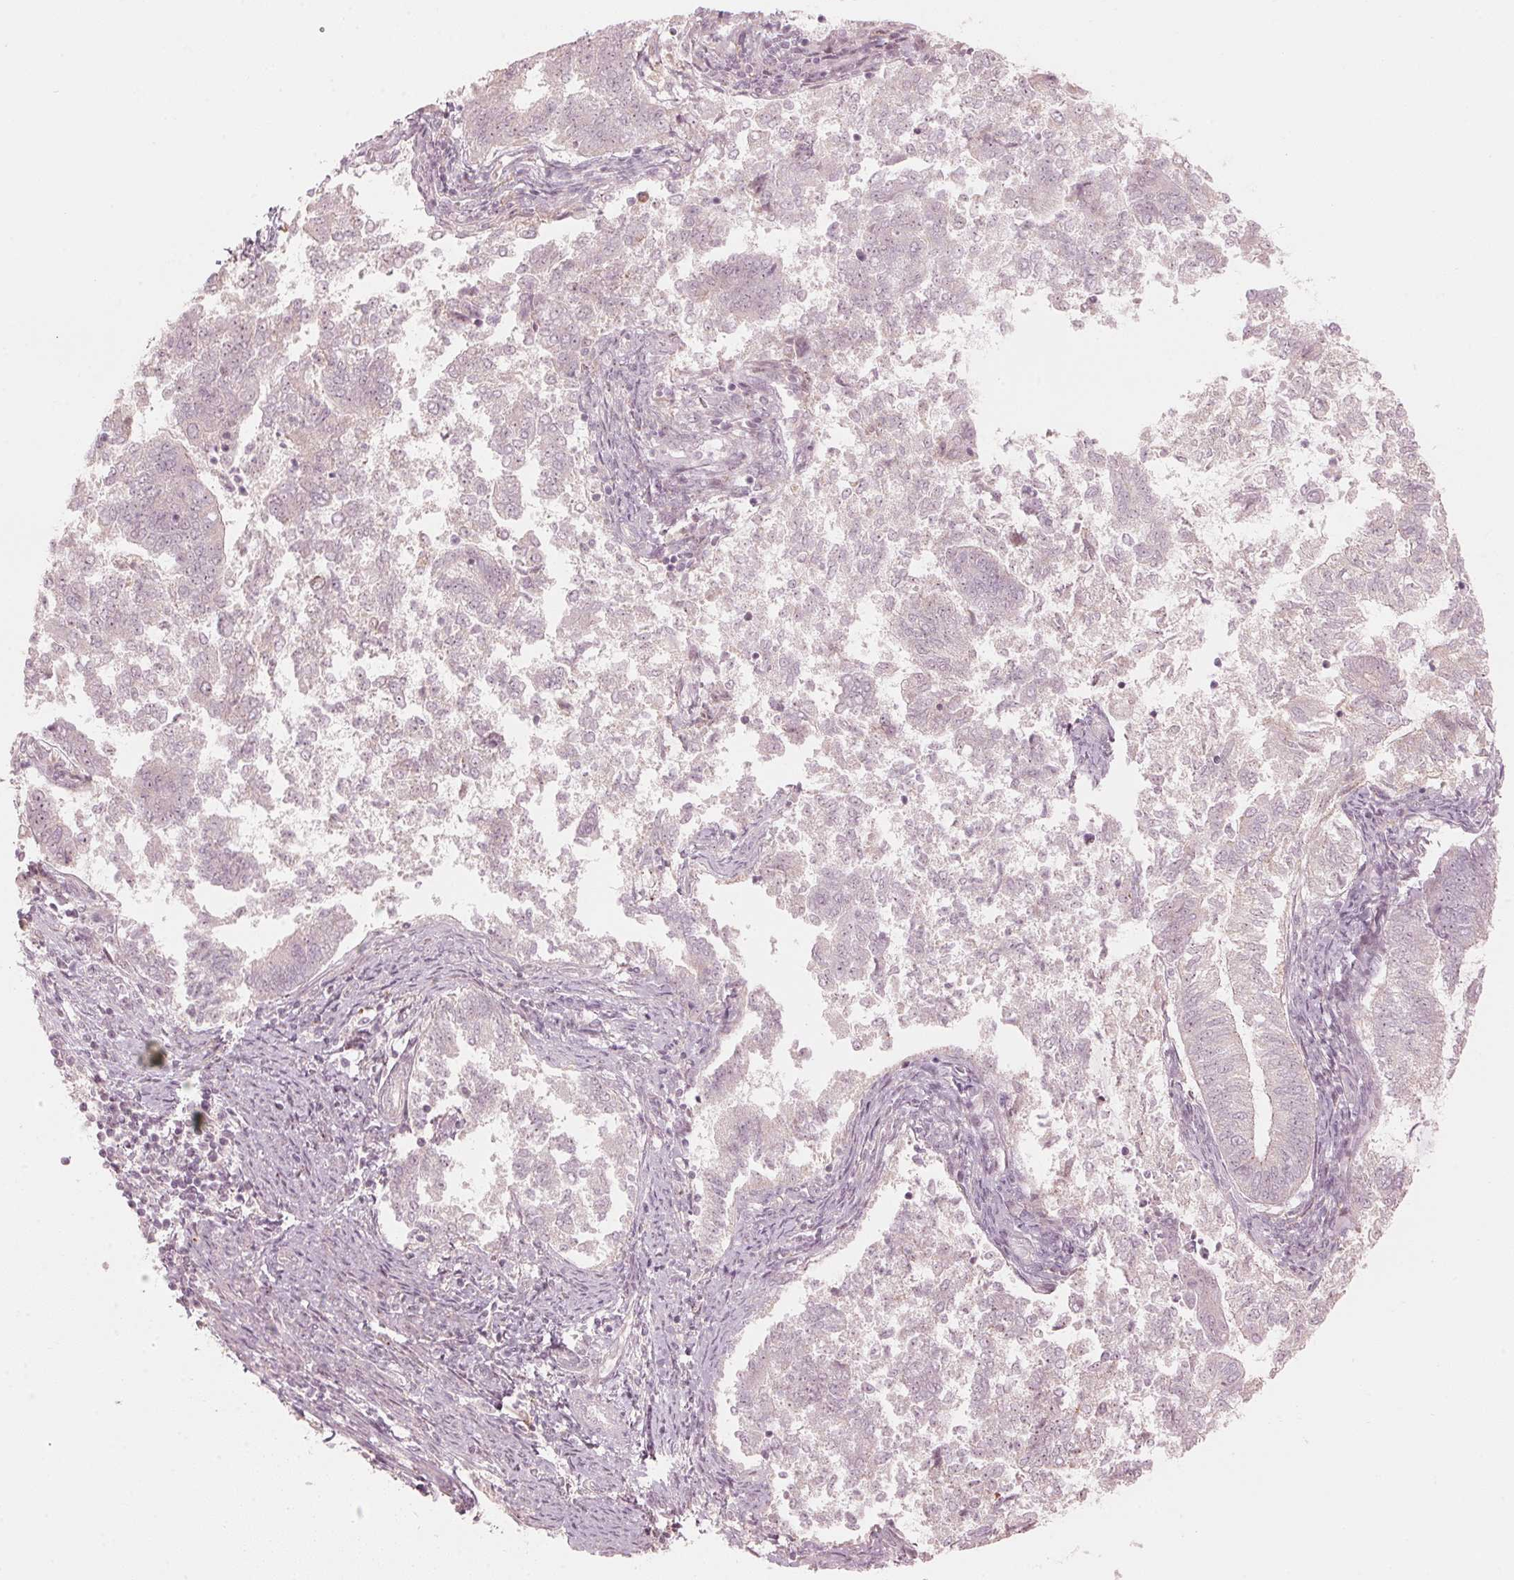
{"staining": {"intensity": "negative", "quantity": "none", "location": "none"}, "tissue": "endometrial cancer", "cell_type": "Tumor cells", "image_type": "cancer", "snomed": [{"axis": "morphology", "description": "Adenocarcinoma, NOS"}, {"axis": "topography", "description": "Endometrium"}], "caption": "Tumor cells are negative for brown protein staining in endometrial cancer. (DAB (3,3'-diaminobenzidine) IHC visualized using brightfield microscopy, high magnification).", "gene": "TMED6", "patient": {"sex": "female", "age": 65}}